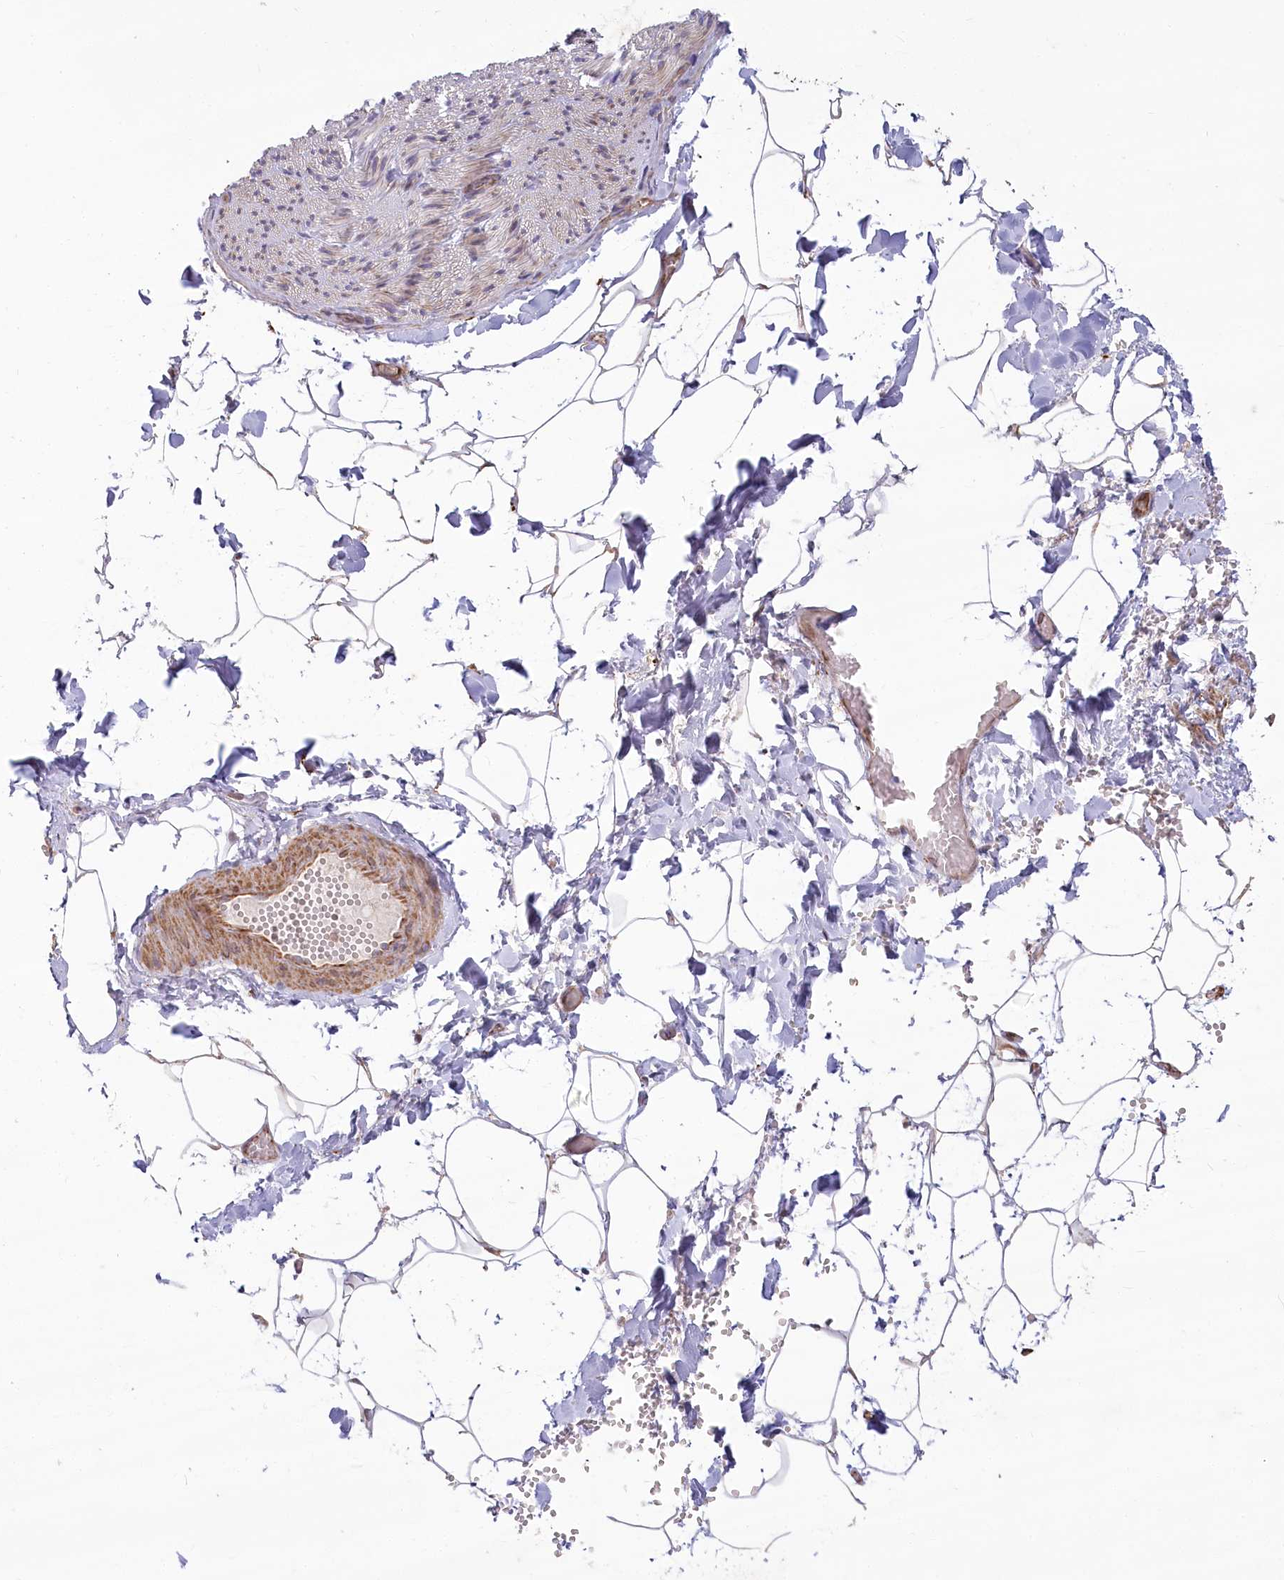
{"staining": {"intensity": "weak", "quantity": ">75%", "location": "cytoplasmic/membranous"}, "tissue": "adipose tissue", "cell_type": "Adipocytes", "image_type": "normal", "snomed": [{"axis": "morphology", "description": "Normal tissue, NOS"}, {"axis": "topography", "description": "Gallbladder"}, {"axis": "topography", "description": "Peripheral nerve tissue"}], "caption": "Protein expression analysis of normal human adipose tissue reveals weak cytoplasmic/membranous staining in about >75% of adipocytes. (IHC, brightfield microscopy, high magnification).", "gene": "MTG1", "patient": {"sex": "male", "age": 38}}